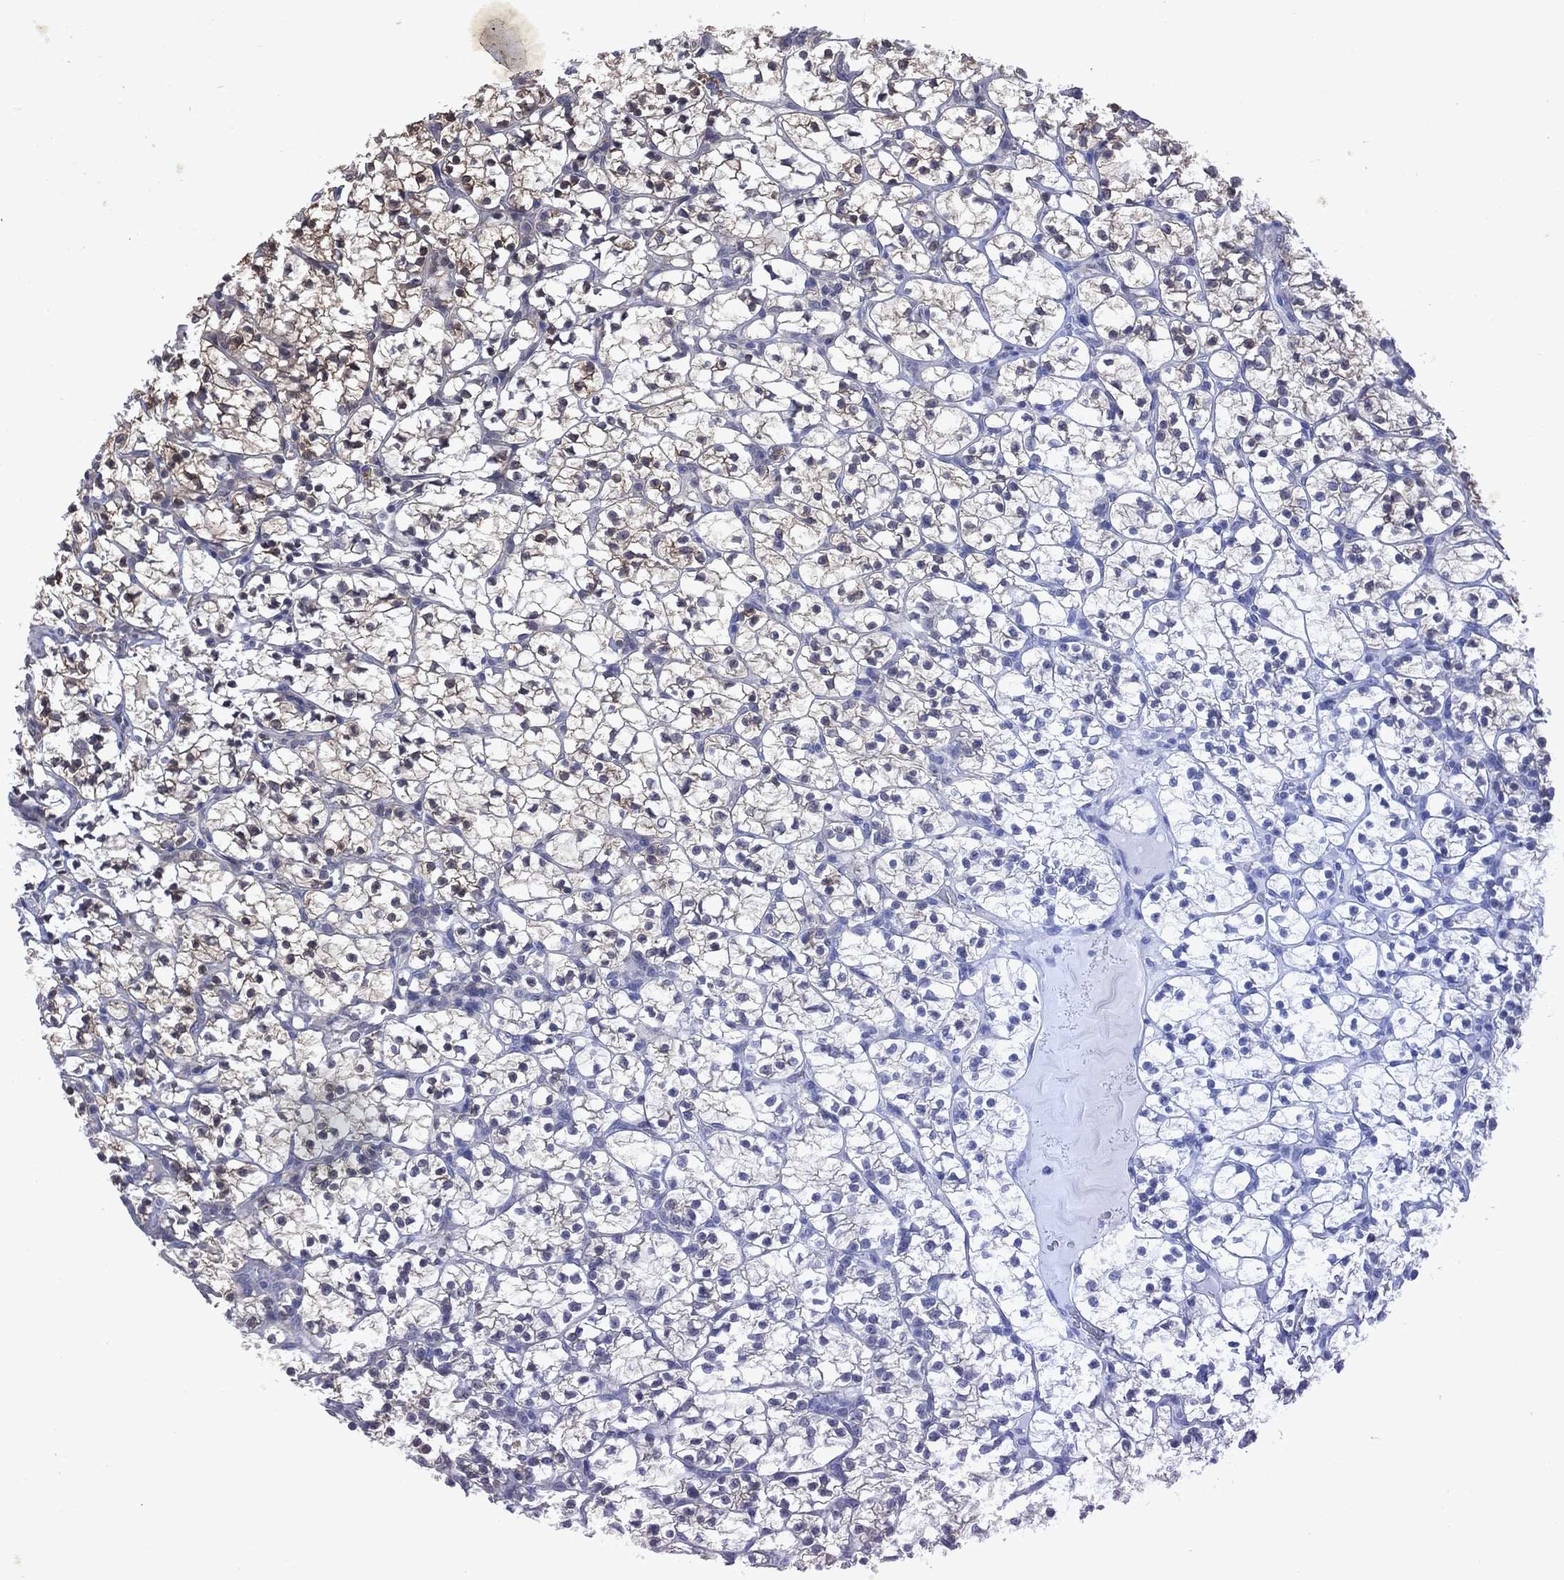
{"staining": {"intensity": "moderate", "quantity": "<25%", "location": "cytoplasmic/membranous,nuclear"}, "tissue": "renal cancer", "cell_type": "Tumor cells", "image_type": "cancer", "snomed": [{"axis": "morphology", "description": "Adenocarcinoma, NOS"}, {"axis": "topography", "description": "Kidney"}], "caption": "Immunohistochemical staining of human renal cancer displays low levels of moderate cytoplasmic/membranous and nuclear expression in approximately <25% of tumor cells.", "gene": "MTAP", "patient": {"sex": "female", "age": 89}}